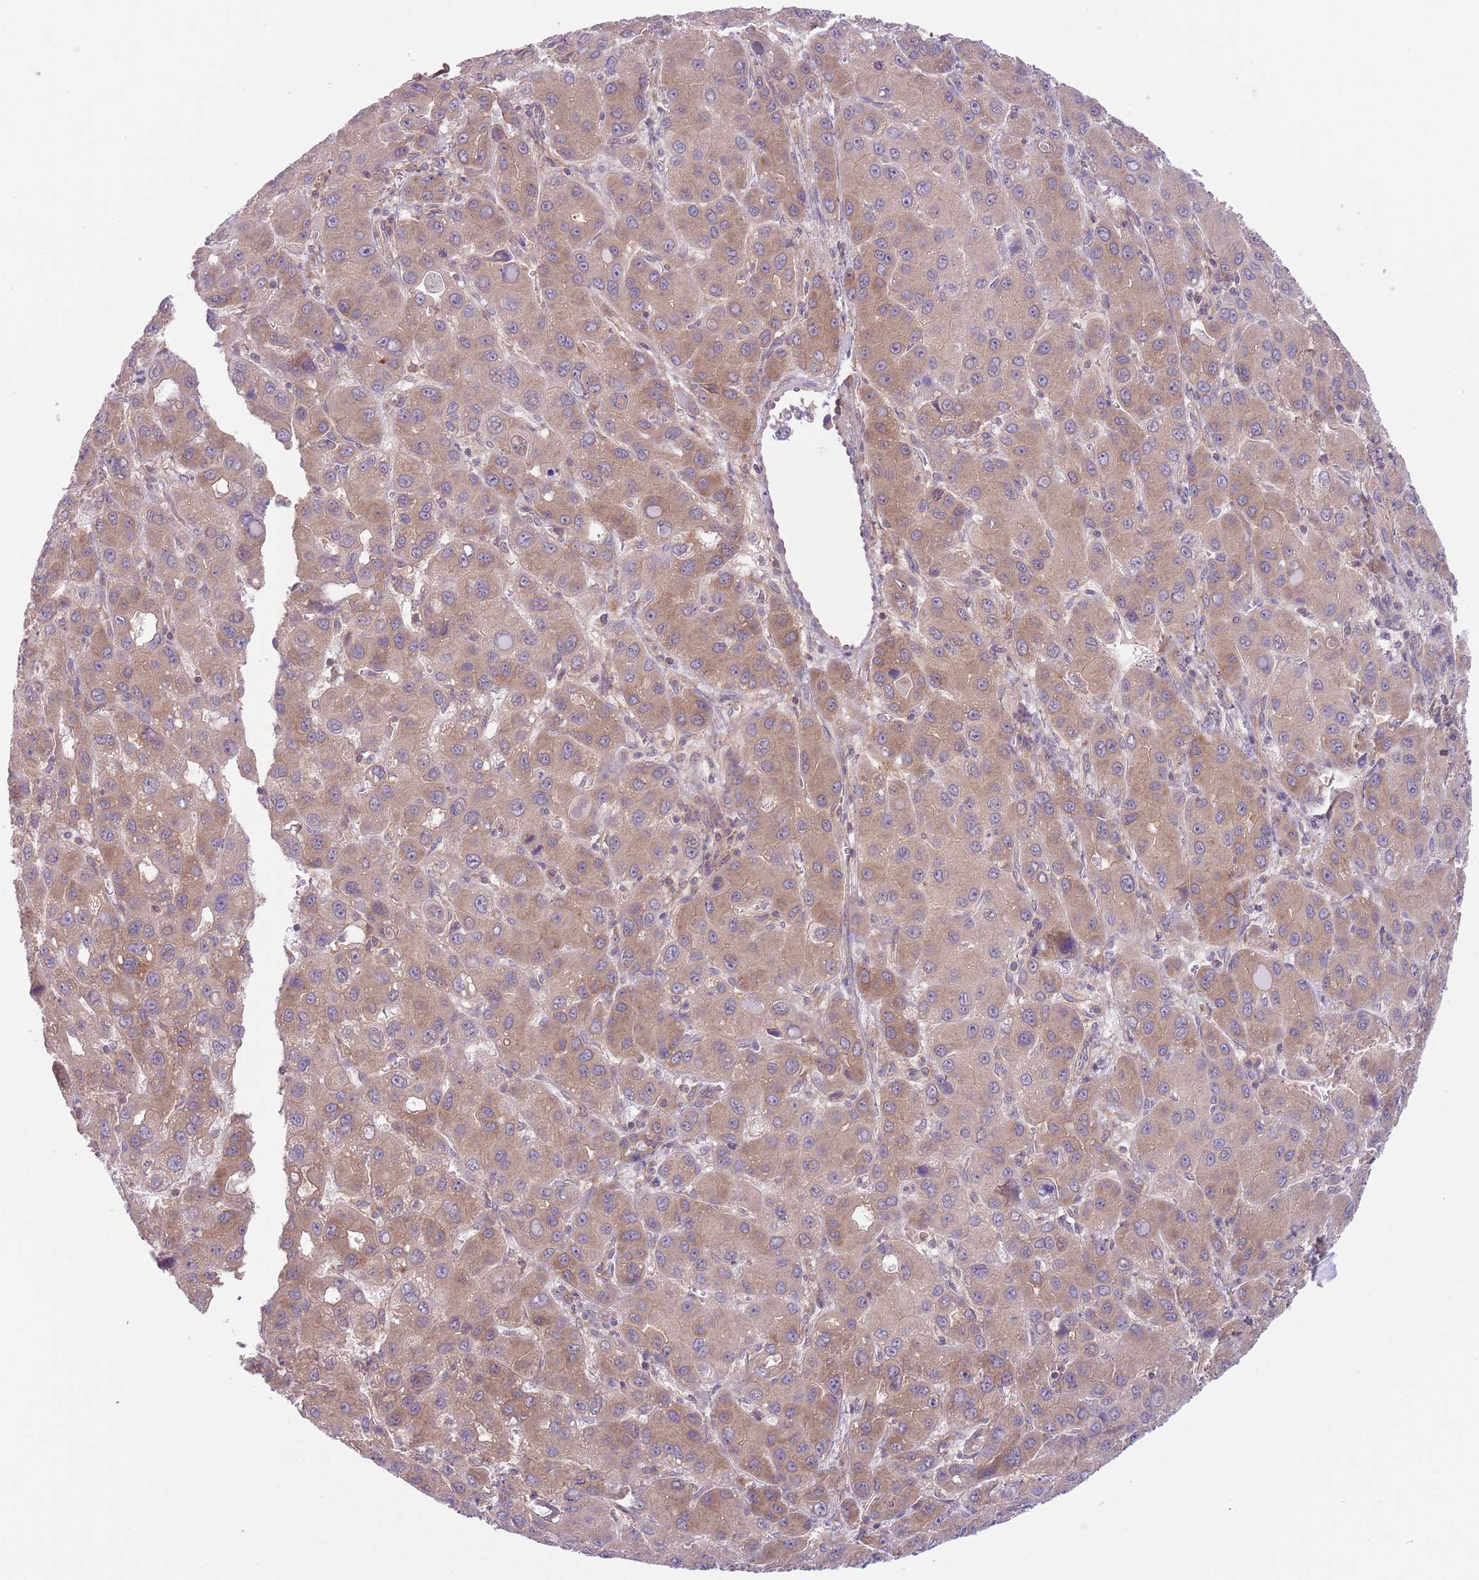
{"staining": {"intensity": "weak", "quantity": ">75%", "location": "cytoplasmic/membranous"}, "tissue": "liver cancer", "cell_type": "Tumor cells", "image_type": "cancer", "snomed": [{"axis": "morphology", "description": "Carcinoma, Hepatocellular, NOS"}, {"axis": "topography", "description": "Liver"}], "caption": "This photomicrograph exhibits liver cancer stained with IHC to label a protein in brown. The cytoplasmic/membranous of tumor cells show weak positivity for the protein. Nuclei are counter-stained blue.", "gene": "COPE", "patient": {"sex": "male", "age": 55}}